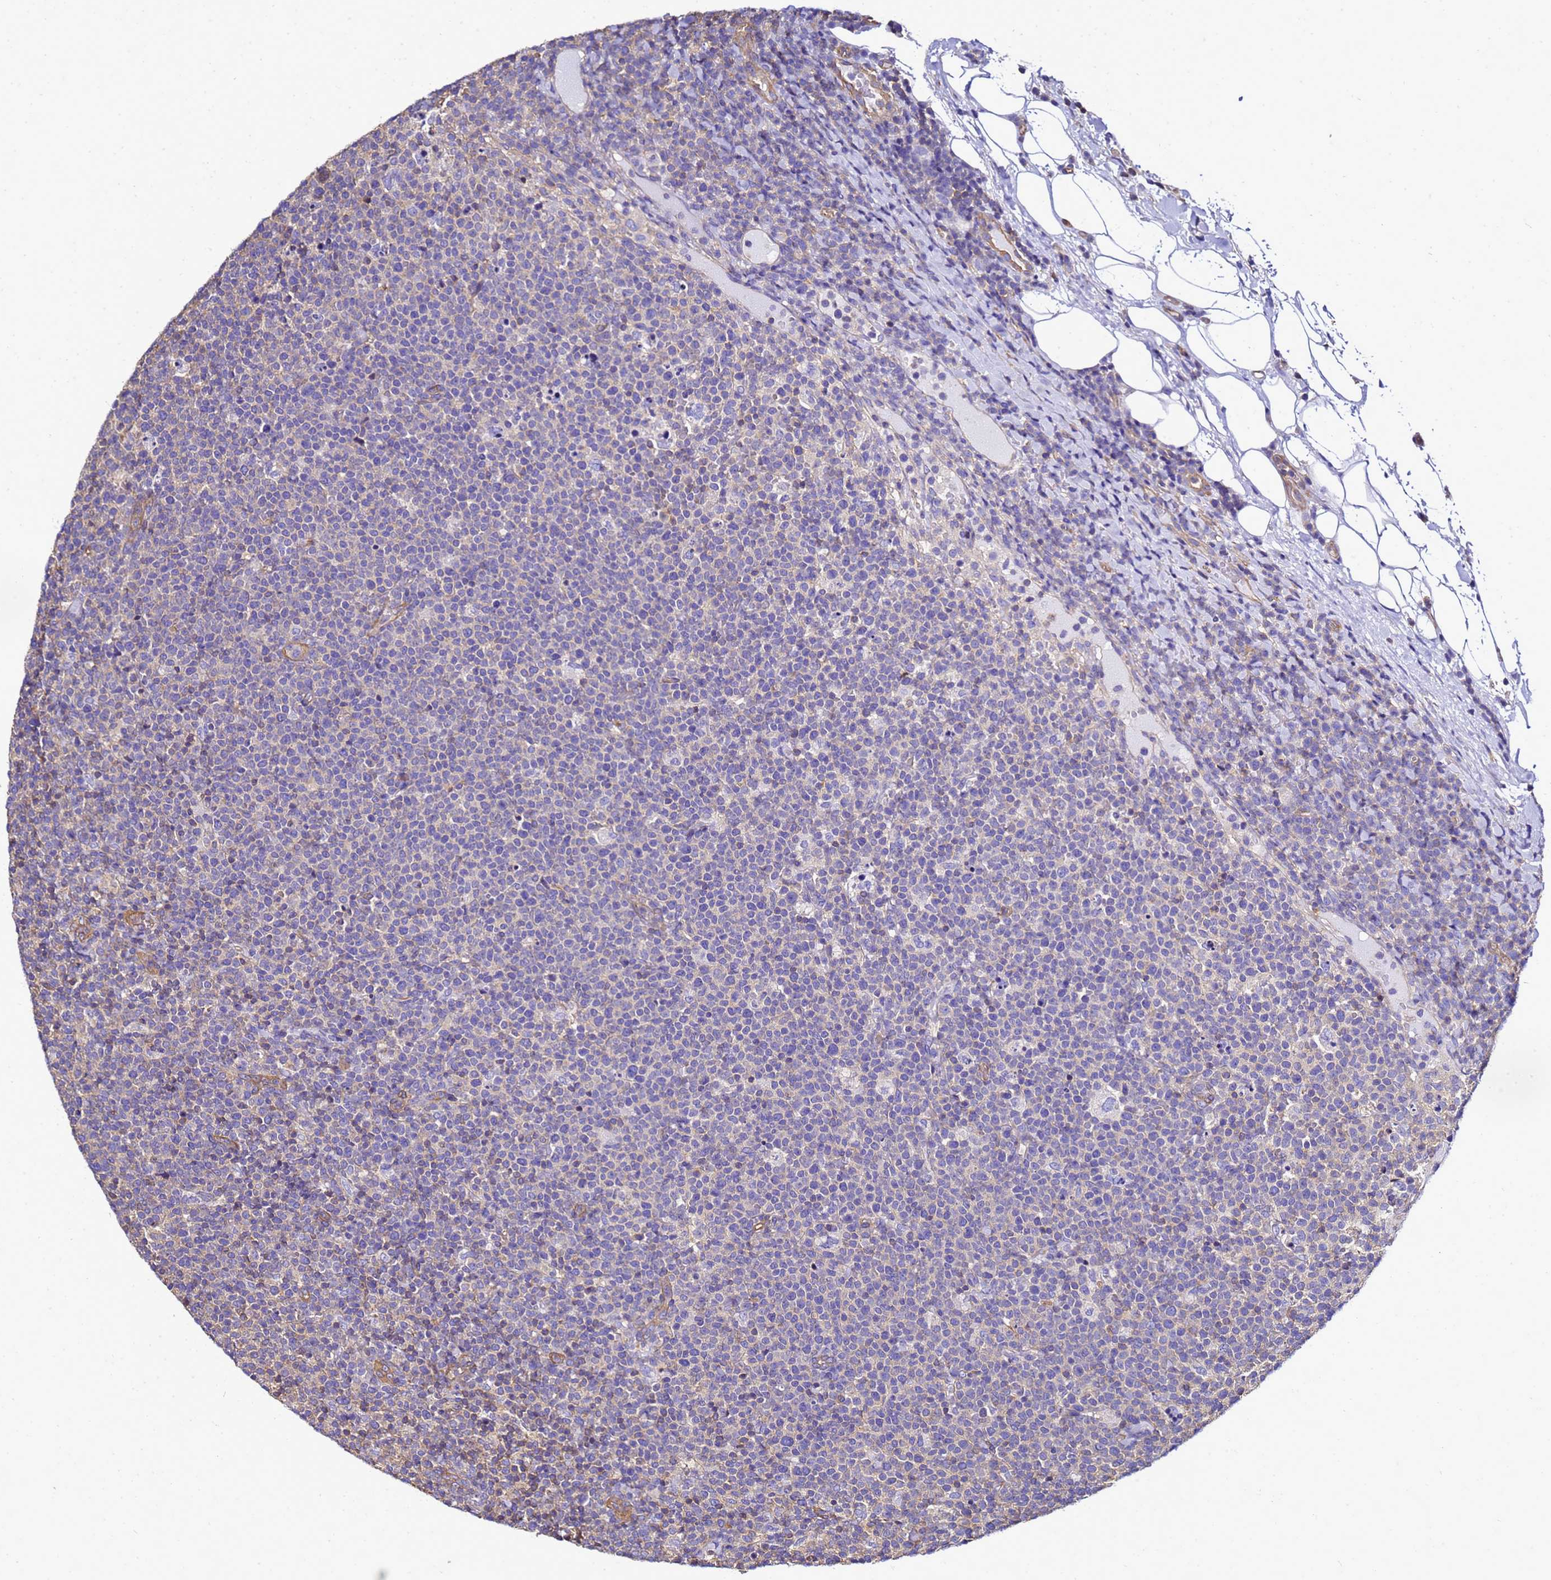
{"staining": {"intensity": "negative", "quantity": "none", "location": "none"}, "tissue": "lymphoma", "cell_type": "Tumor cells", "image_type": "cancer", "snomed": [{"axis": "morphology", "description": "Malignant lymphoma, non-Hodgkin's type, High grade"}, {"axis": "topography", "description": "Lymph node"}], "caption": "Image shows no protein staining in tumor cells of lymphoma tissue.", "gene": "MYL12A", "patient": {"sex": "male", "age": 61}}